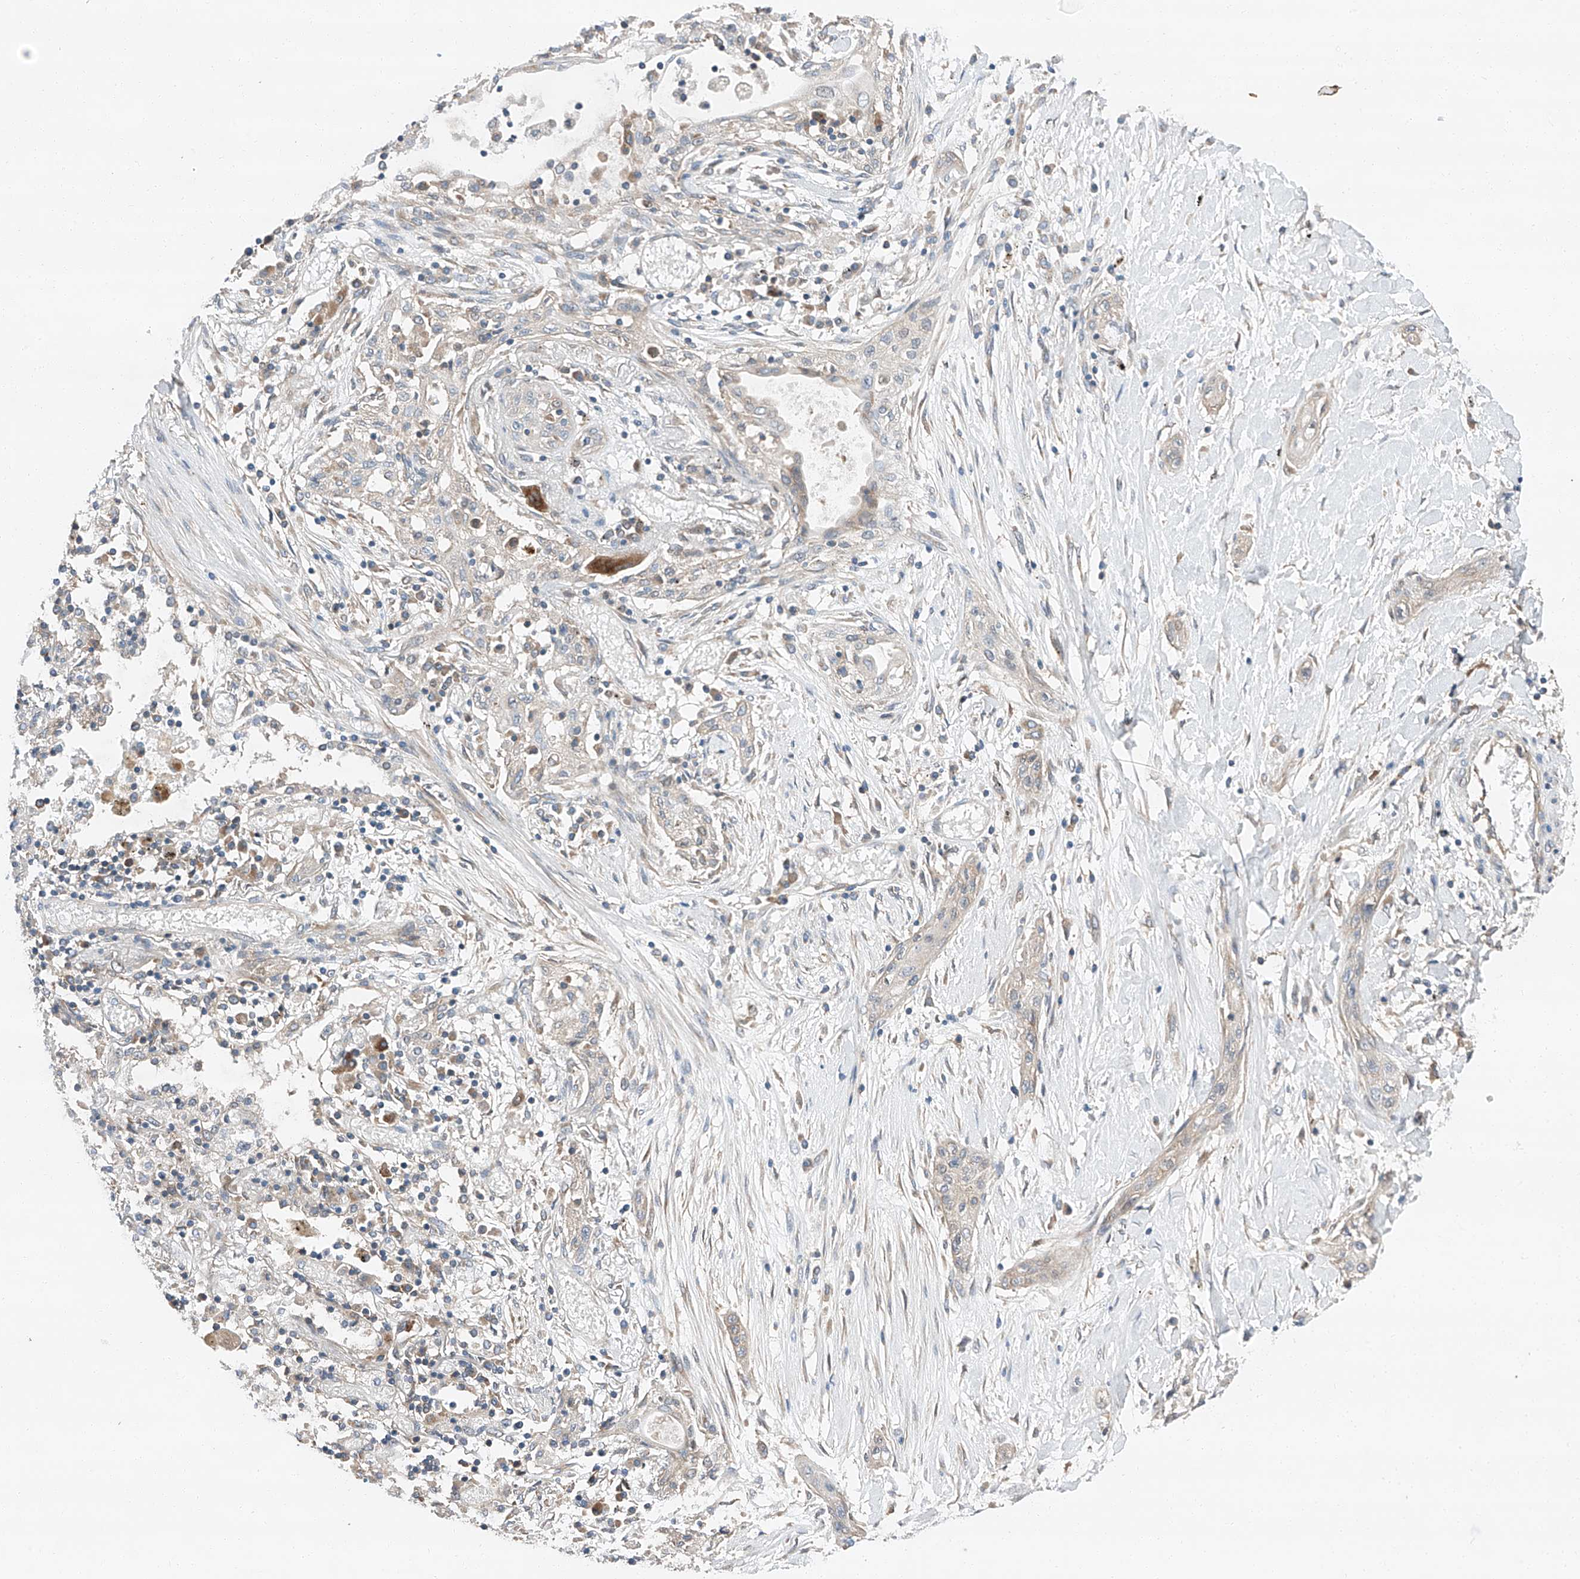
{"staining": {"intensity": "negative", "quantity": "none", "location": "none"}, "tissue": "lung cancer", "cell_type": "Tumor cells", "image_type": "cancer", "snomed": [{"axis": "morphology", "description": "Squamous cell carcinoma, NOS"}, {"axis": "topography", "description": "Lung"}], "caption": "Photomicrograph shows no protein expression in tumor cells of squamous cell carcinoma (lung) tissue.", "gene": "ZC3H15", "patient": {"sex": "female", "age": 47}}